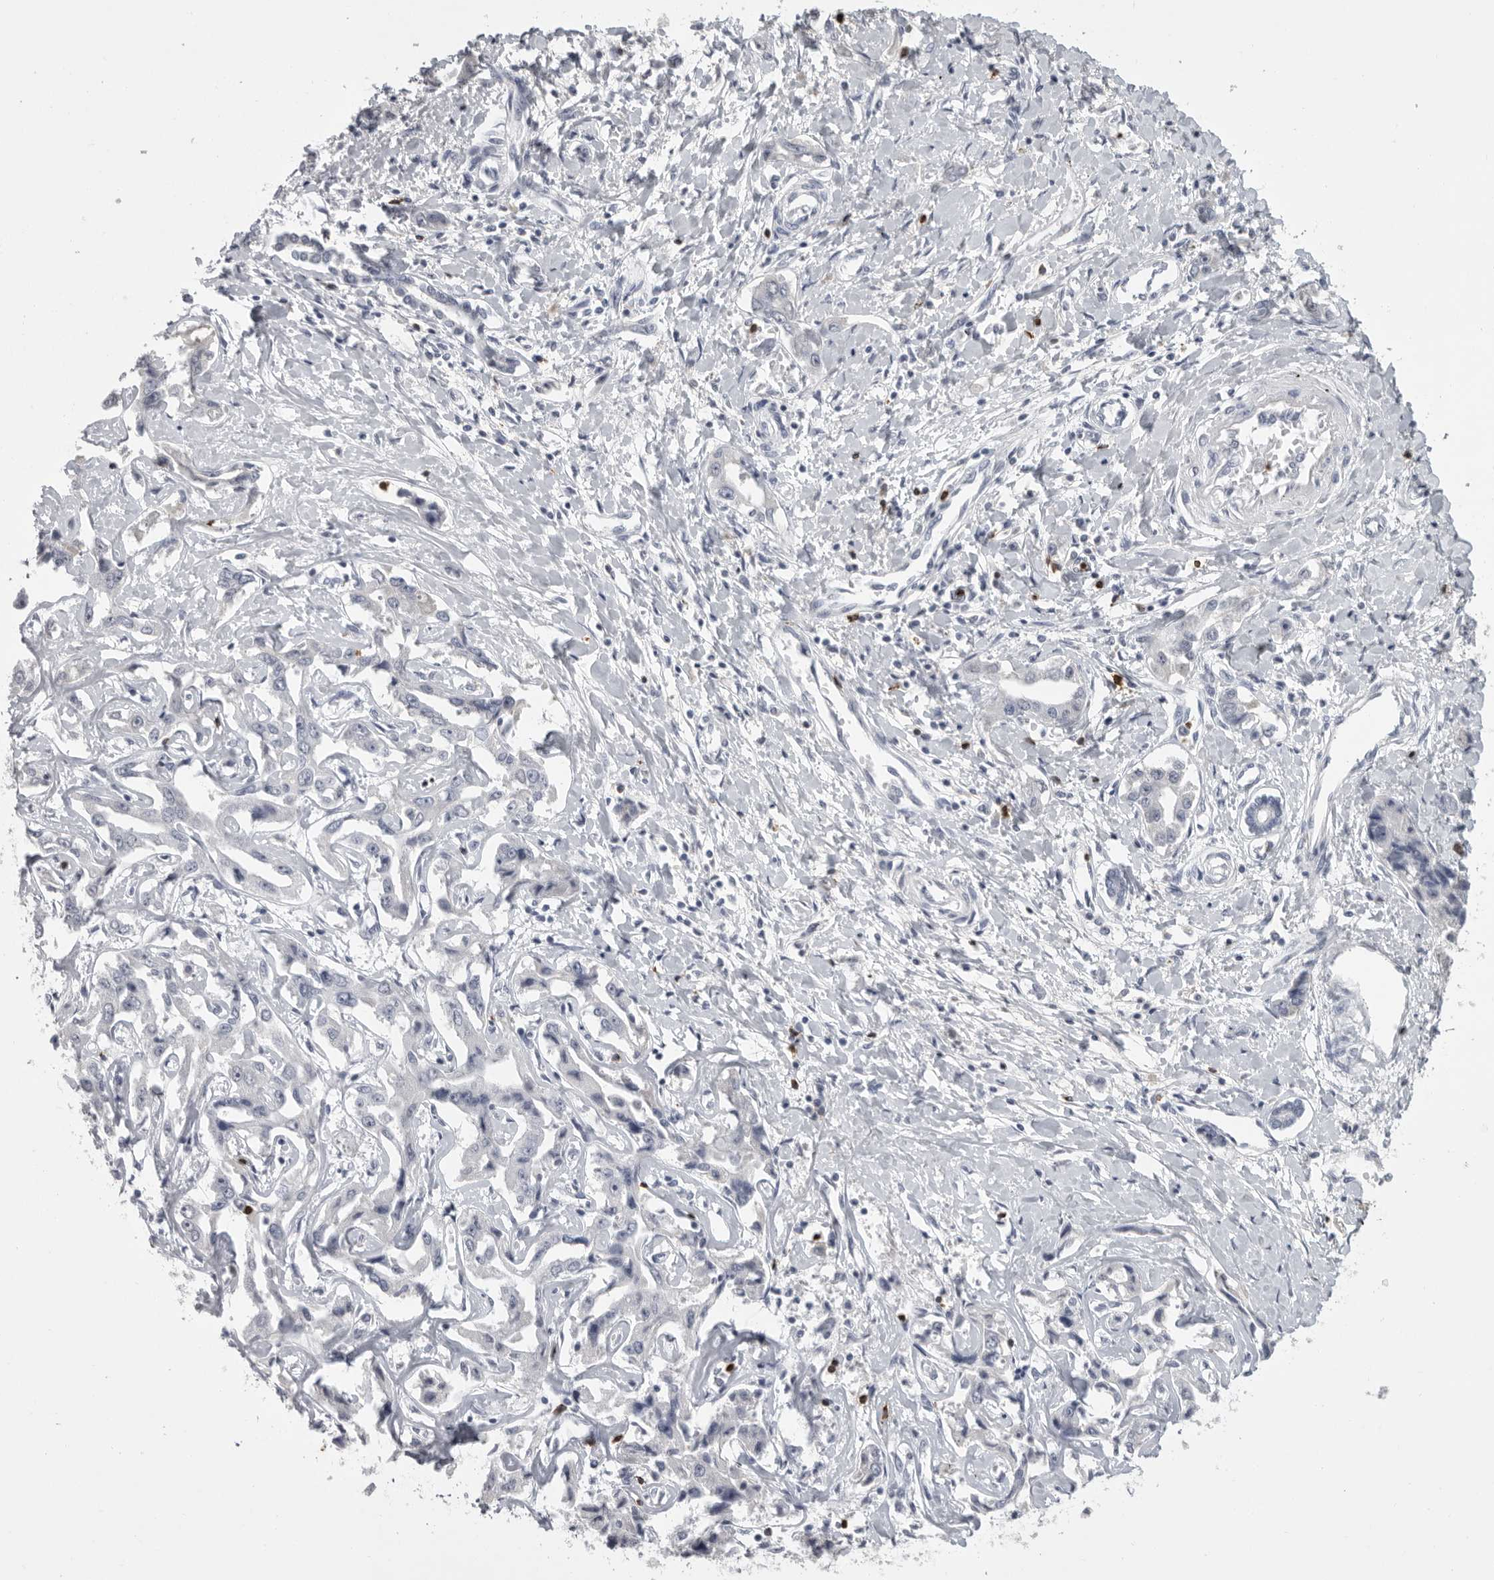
{"staining": {"intensity": "negative", "quantity": "none", "location": "none"}, "tissue": "liver cancer", "cell_type": "Tumor cells", "image_type": "cancer", "snomed": [{"axis": "morphology", "description": "Cholangiocarcinoma"}, {"axis": "topography", "description": "Liver"}], "caption": "Immunohistochemical staining of liver cancer (cholangiocarcinoma) exhibits no significant staining in tumor cells.", "gene": "GNLY", "patient": {"sex": "male", "age": 59}}